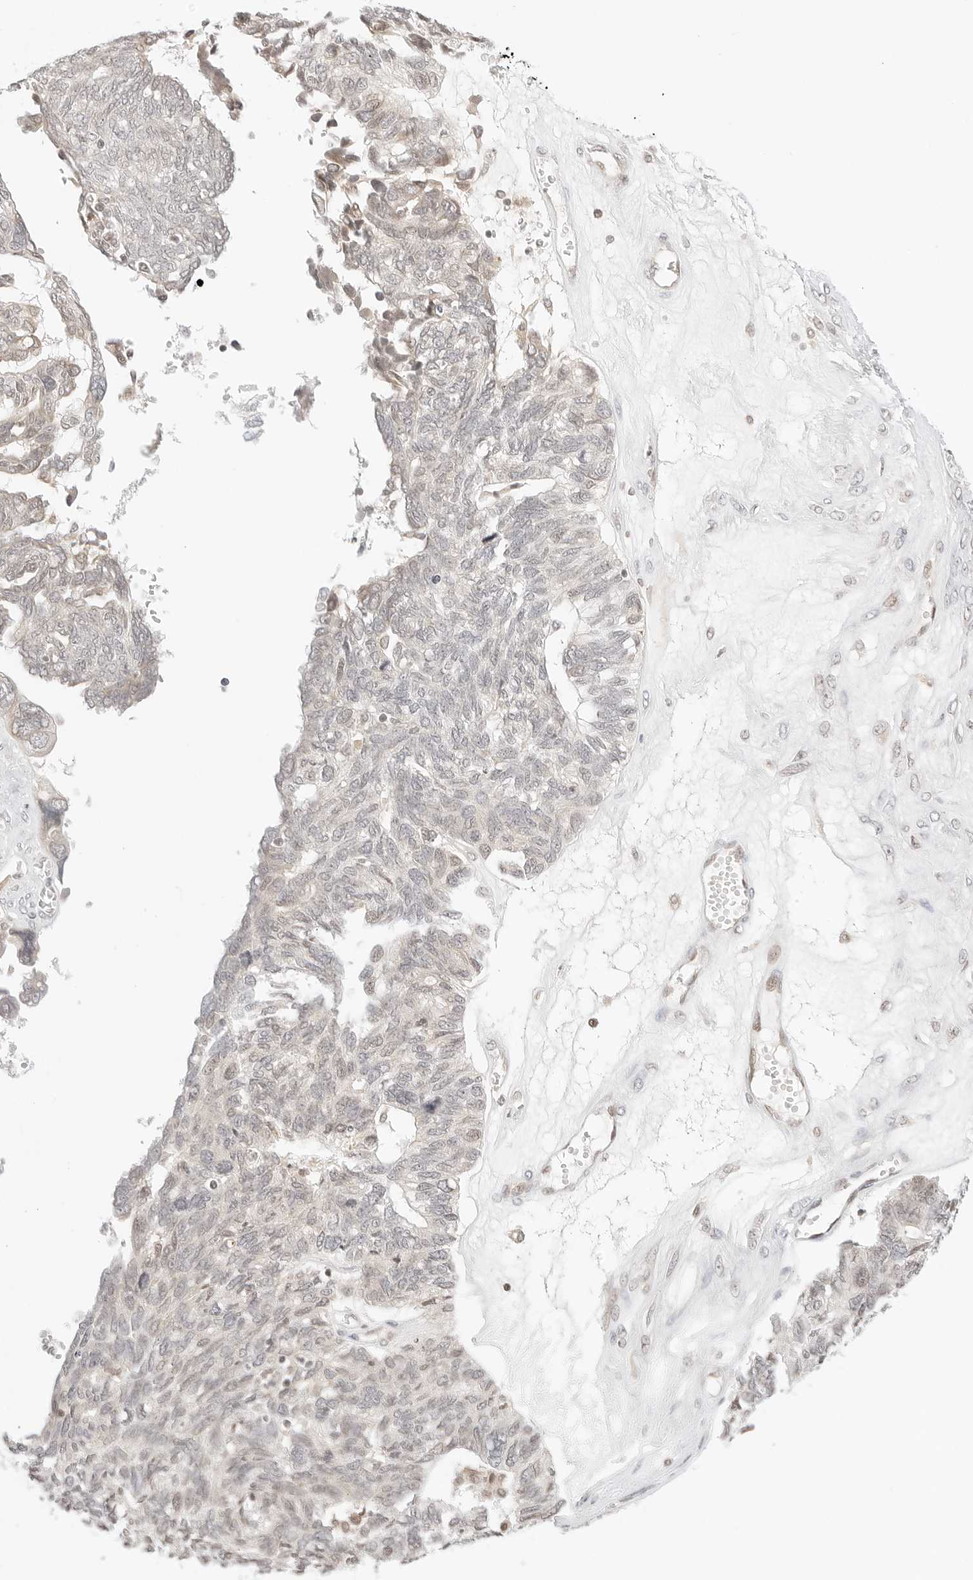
{"staining": {"intensity": "negative", "quantity": "none", "location": "none"}, "tissue": "ovarian cancer", "cell_type": "Tumor cells", "image_type": "cancer", "snomed": [{"axis": "morphology", "description": "Cystadenocarcinoma, serous, NOS"}, {"axis": "topography", "description": "Ovary"}], "caption": "Tumor cells are negative for protein expression in human ovarian cancer (serous cystadenocarcinoma).", "gene": "RPS6KL1", "patient": {"sex": "female", "age": 79}}